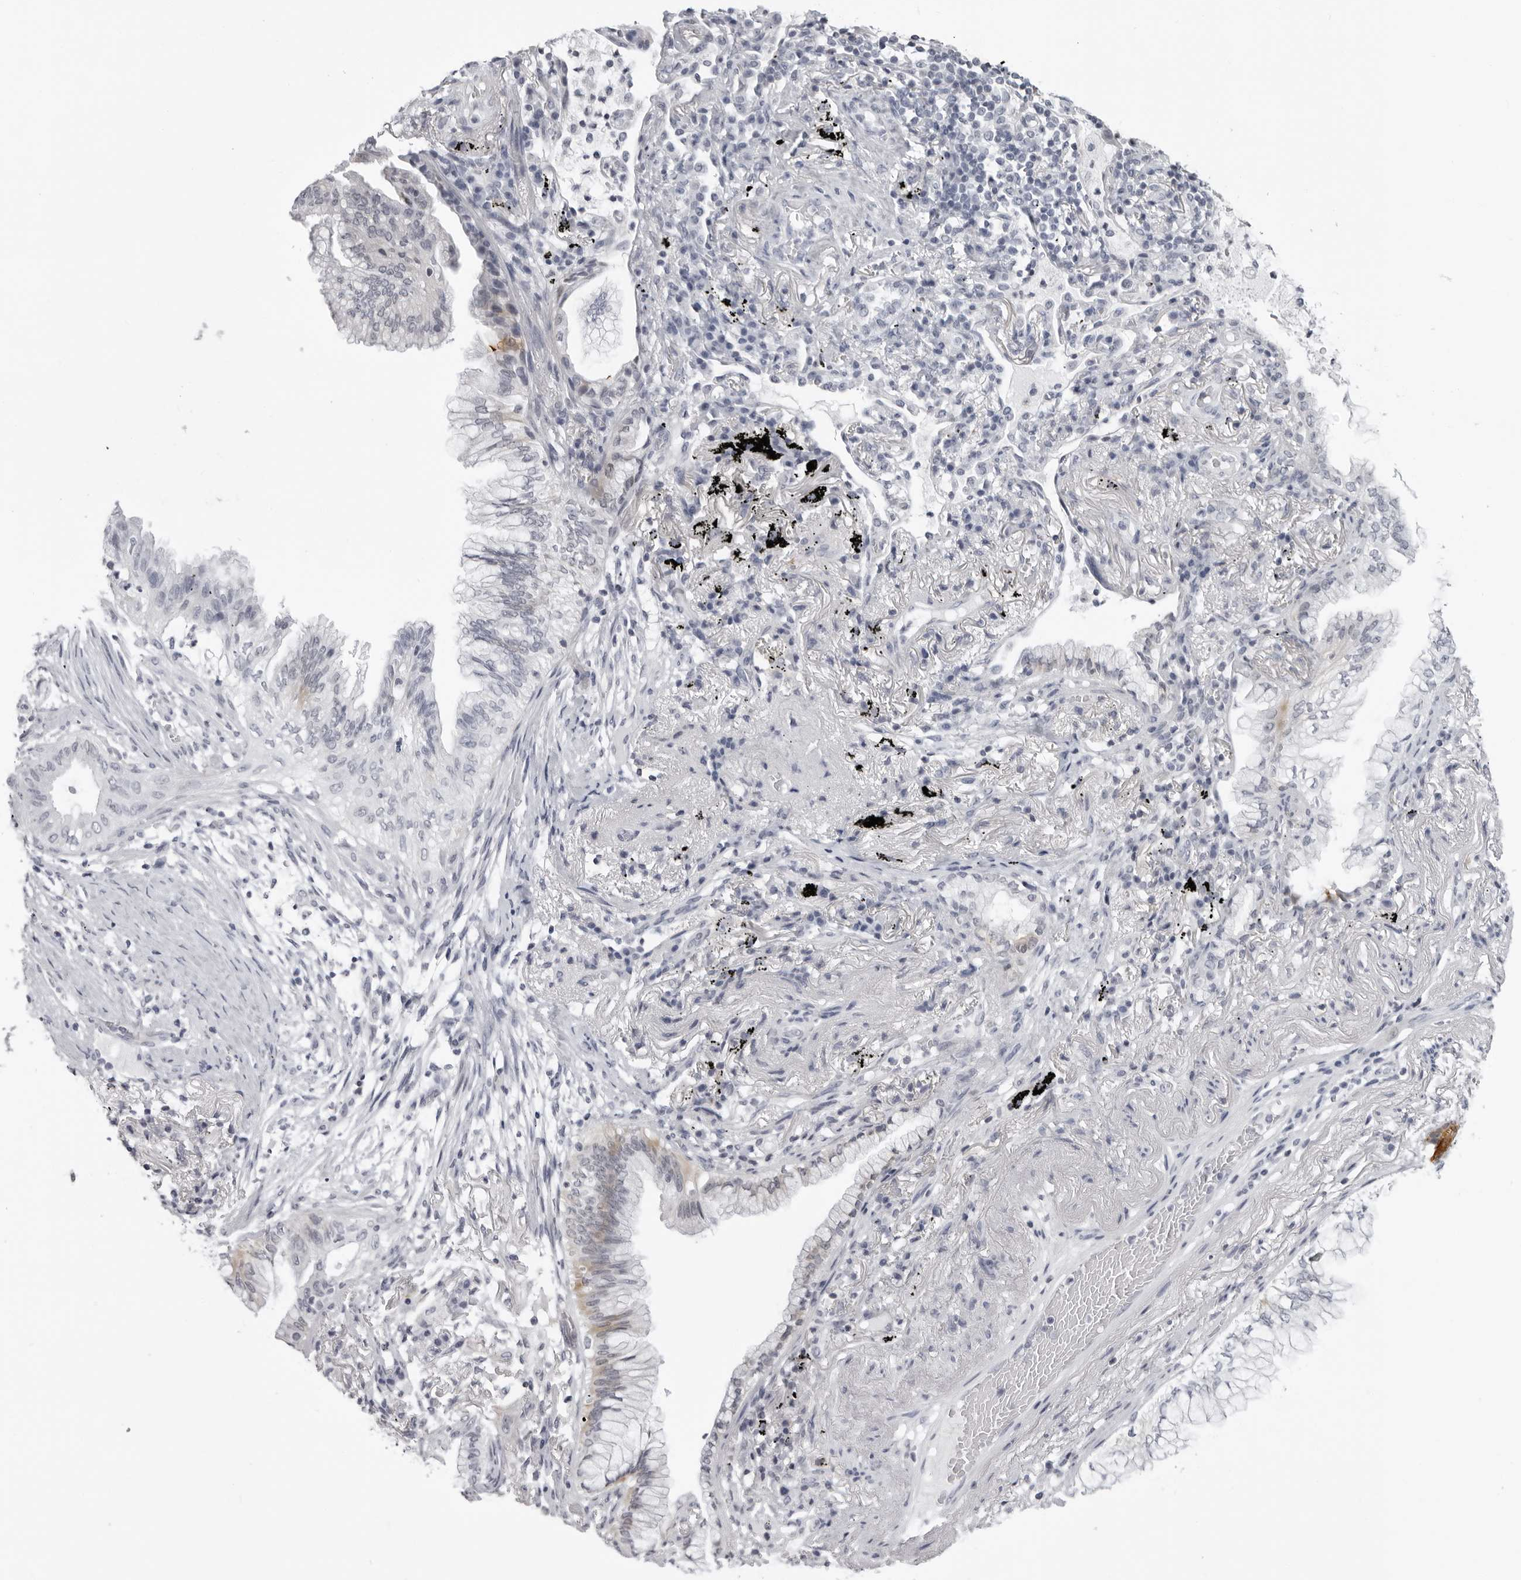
{"staining": {"intensity": "negative", "quantity": "none", "location": "none"}, "tissue": "lung cancer", "cell_type": "Tumor cells", "image_type": "cancer", "snomed": [{"axis": "morphology", "description": "Adenocarcinoma, NOS"}, {"axis": "topography", "description": "Lung"}], "caption": "This is a image of immunohistochemistry staining of lung adenocarcinoma, which shows no positivity in tumor cells.", "gene": "DNALI1", "patient": {"sex": "female", "age": 70}}